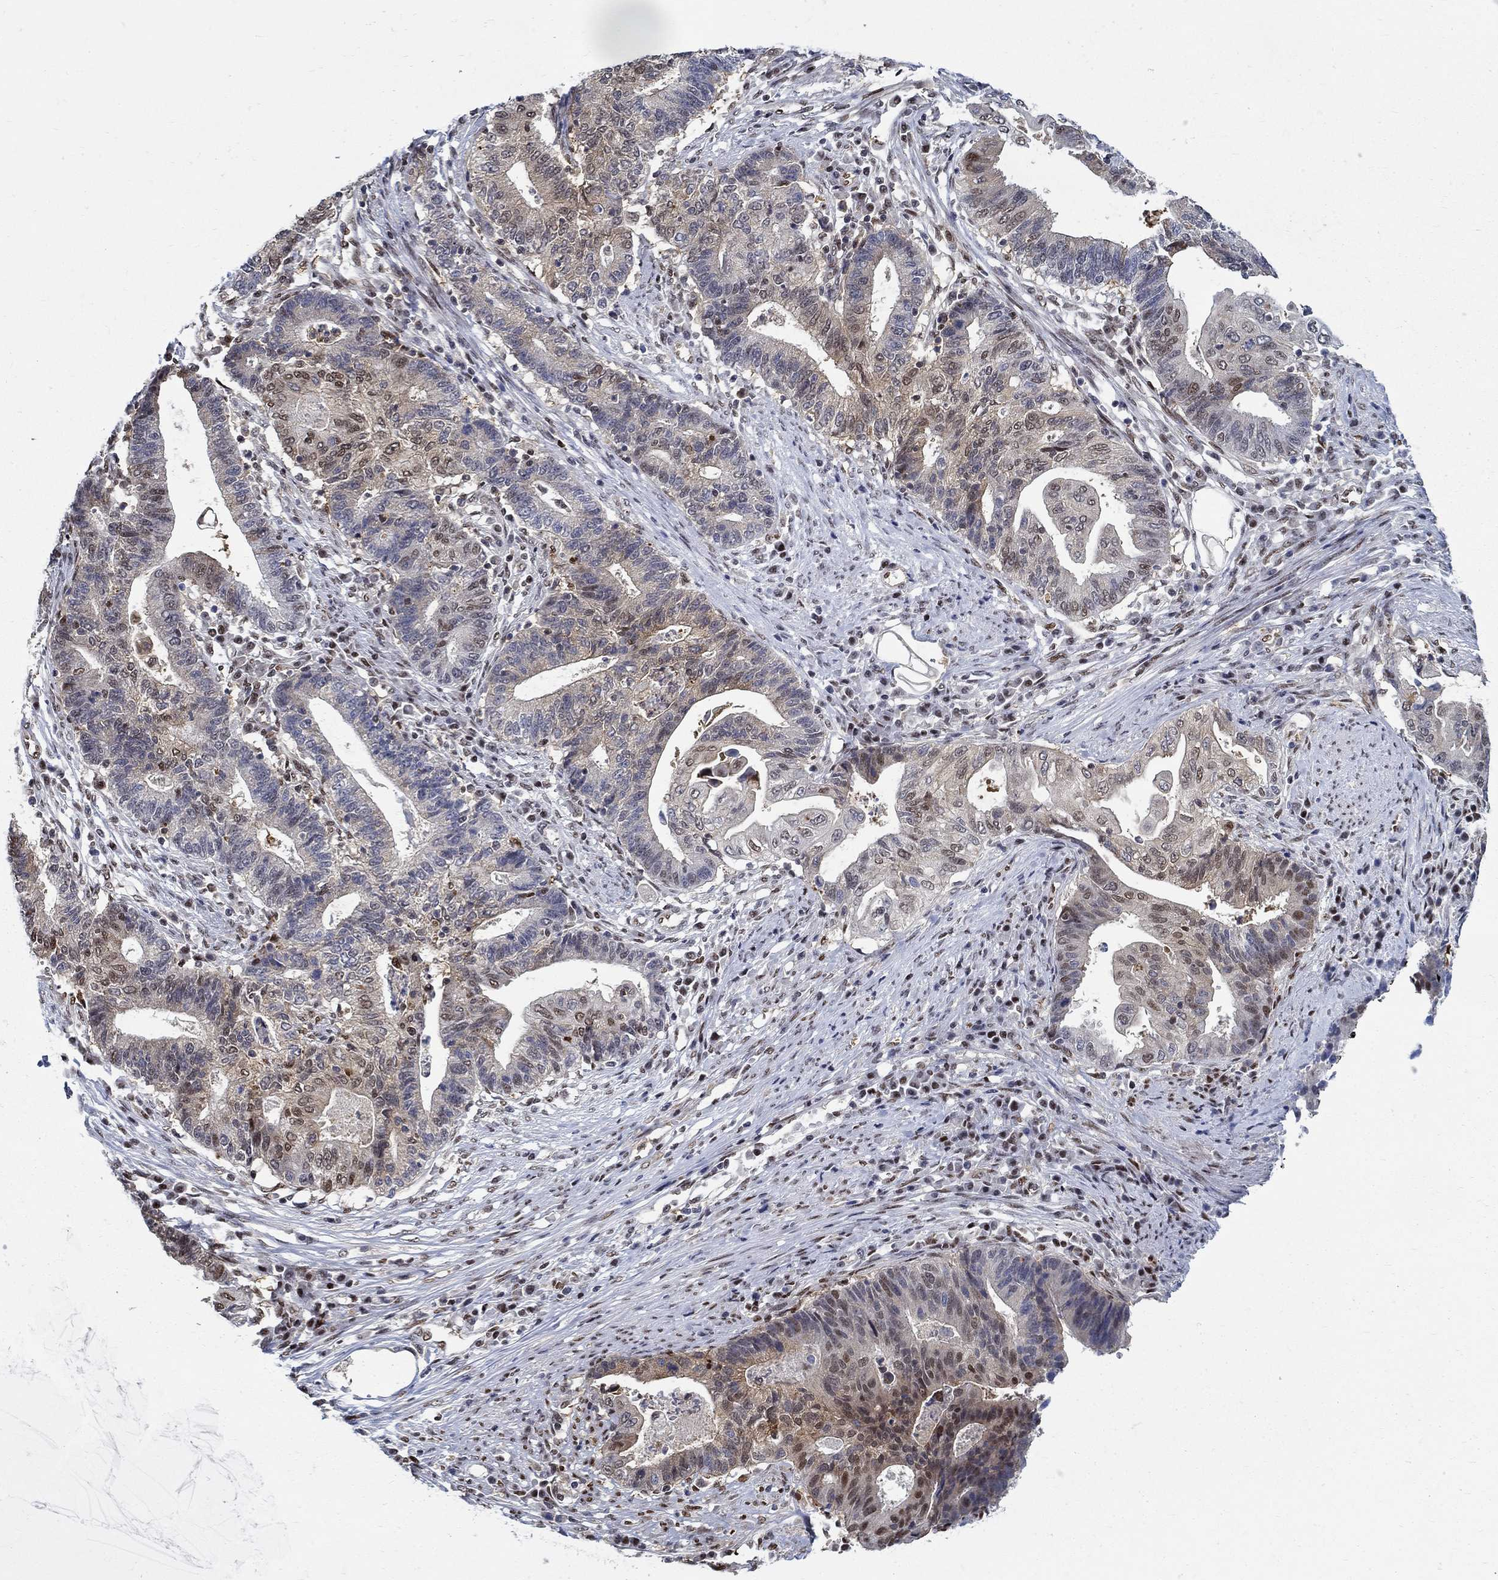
{"staining": {"intensity": "moderate", "quantity": "<25%", "location": "cytoplasmic/membranous,nuclear"}, "tissue": "endometrial cancer", "cell_type": "Tumor cells", "image_type": "cancer", "snomed": [{"axis": "morphology", "description": "Adenocarcinoma, NOS"}, {"axis": "topography", "description": "Uterus"}, {"axis": "topography", "description": "Endometrium"}], "caption": "Immunohistochemistry image of neoplastic tissue: endometrial adenocarcinoma stained using immunohistochemistry shows low levels of moderate protein expression localized specifically in the cytoplasmic/membranous and nuclear of tumor cells, appearing as a cytoplasmic/membranous and nuclear brown color.", "gene": "ZNF594", "patient": {"sex": "female", "age": 54}}